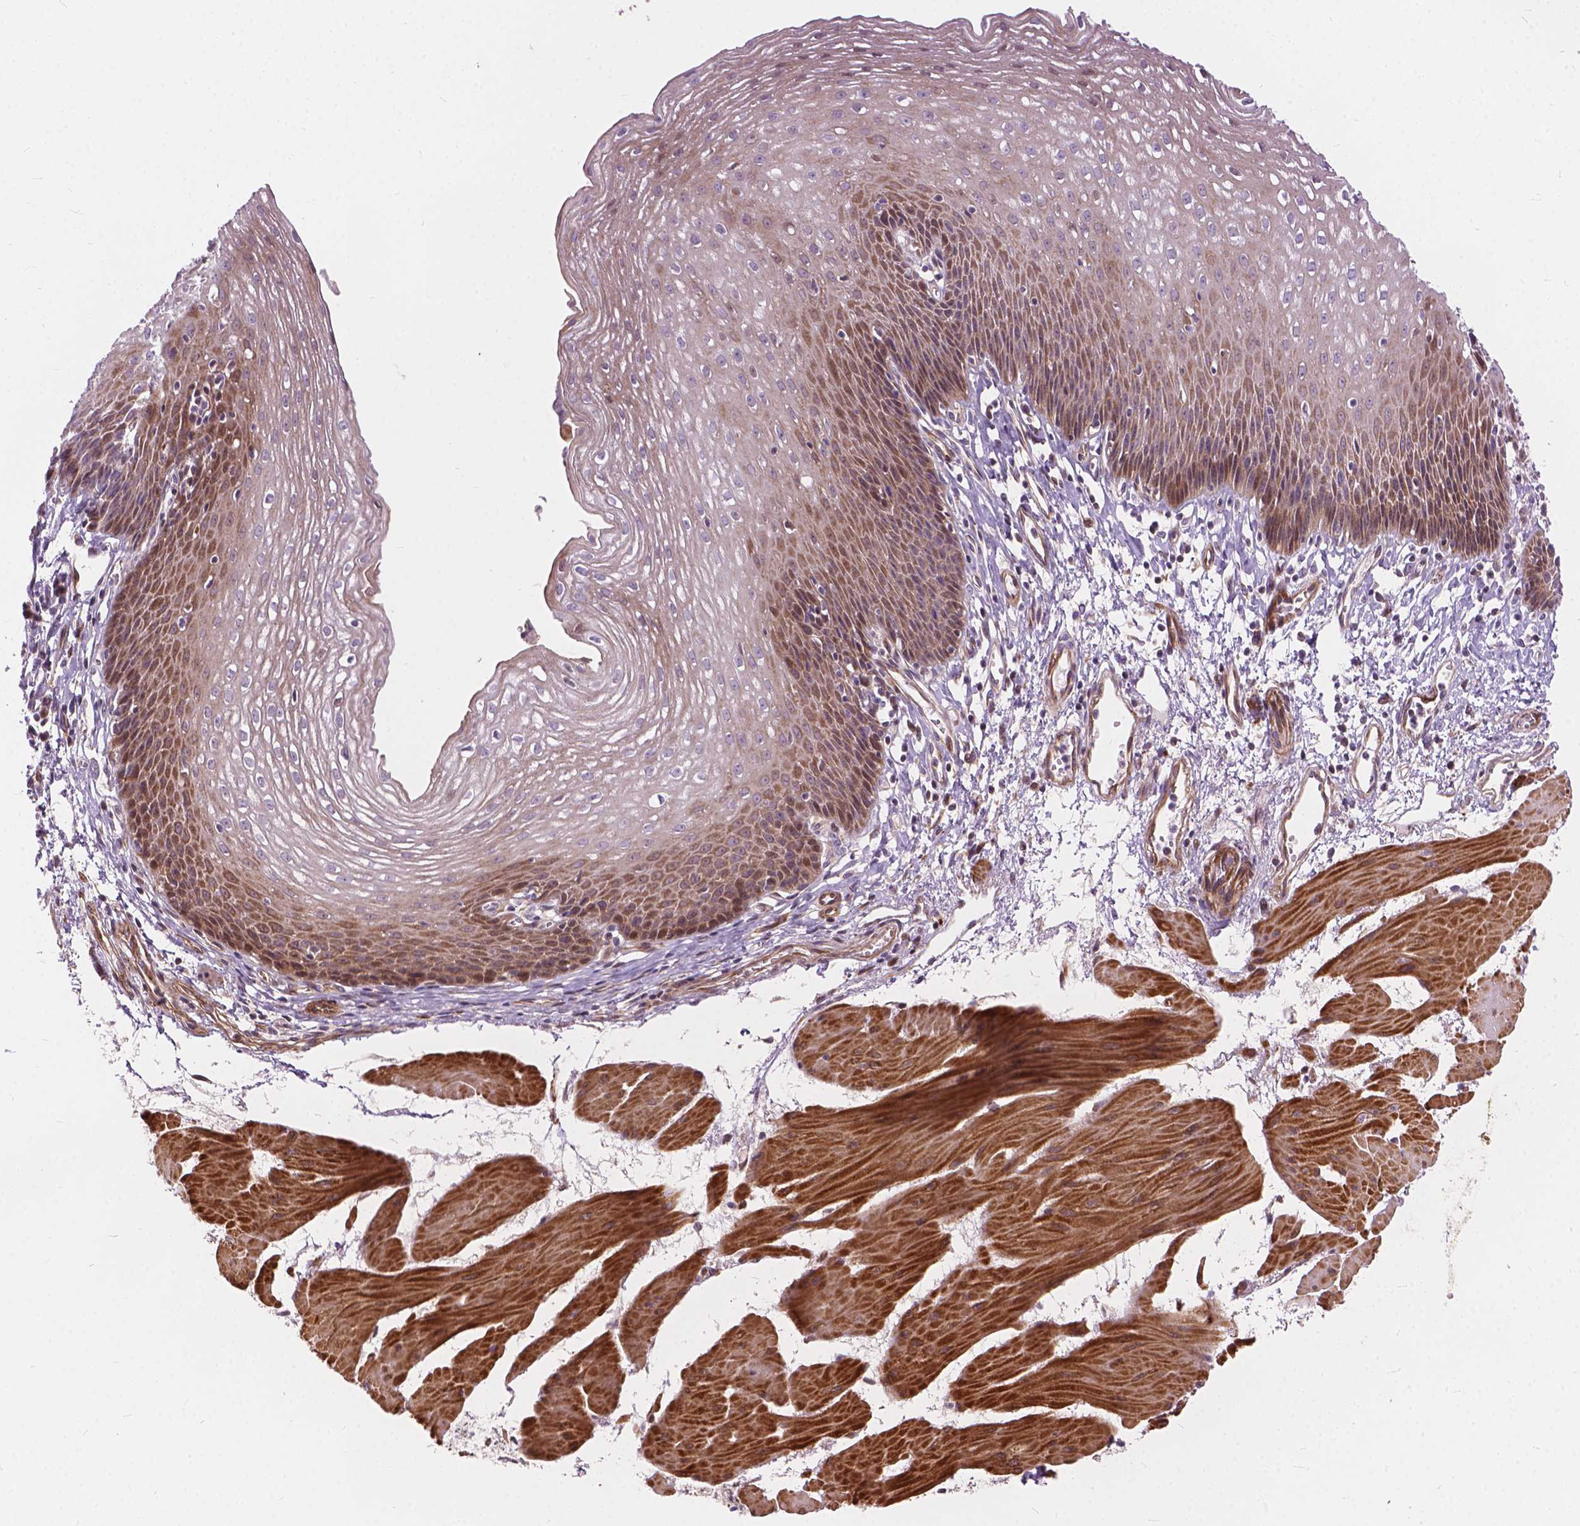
{"staining": {"intensity": "moderate", "quantity": "25%-75%", "location": "cytoplasmic/membranous"}, "tissue": "esophagus", "cell_type": "Squamous epithelial cells", "image_type": "normal", "snomed": [{"axis": "morphology", "description": "Normal tissue, NOS"}, {"axis": "topography", "description": "Esophagus"}], "caption": "This is a micrograph of IHC staining of unremarkable esophagus, which shows moderate positivity in the cytoplasmic/membranous of squamous epithelial cells.", "gene": "MORN1", "patient": {"sex": "female", "age": 64}}